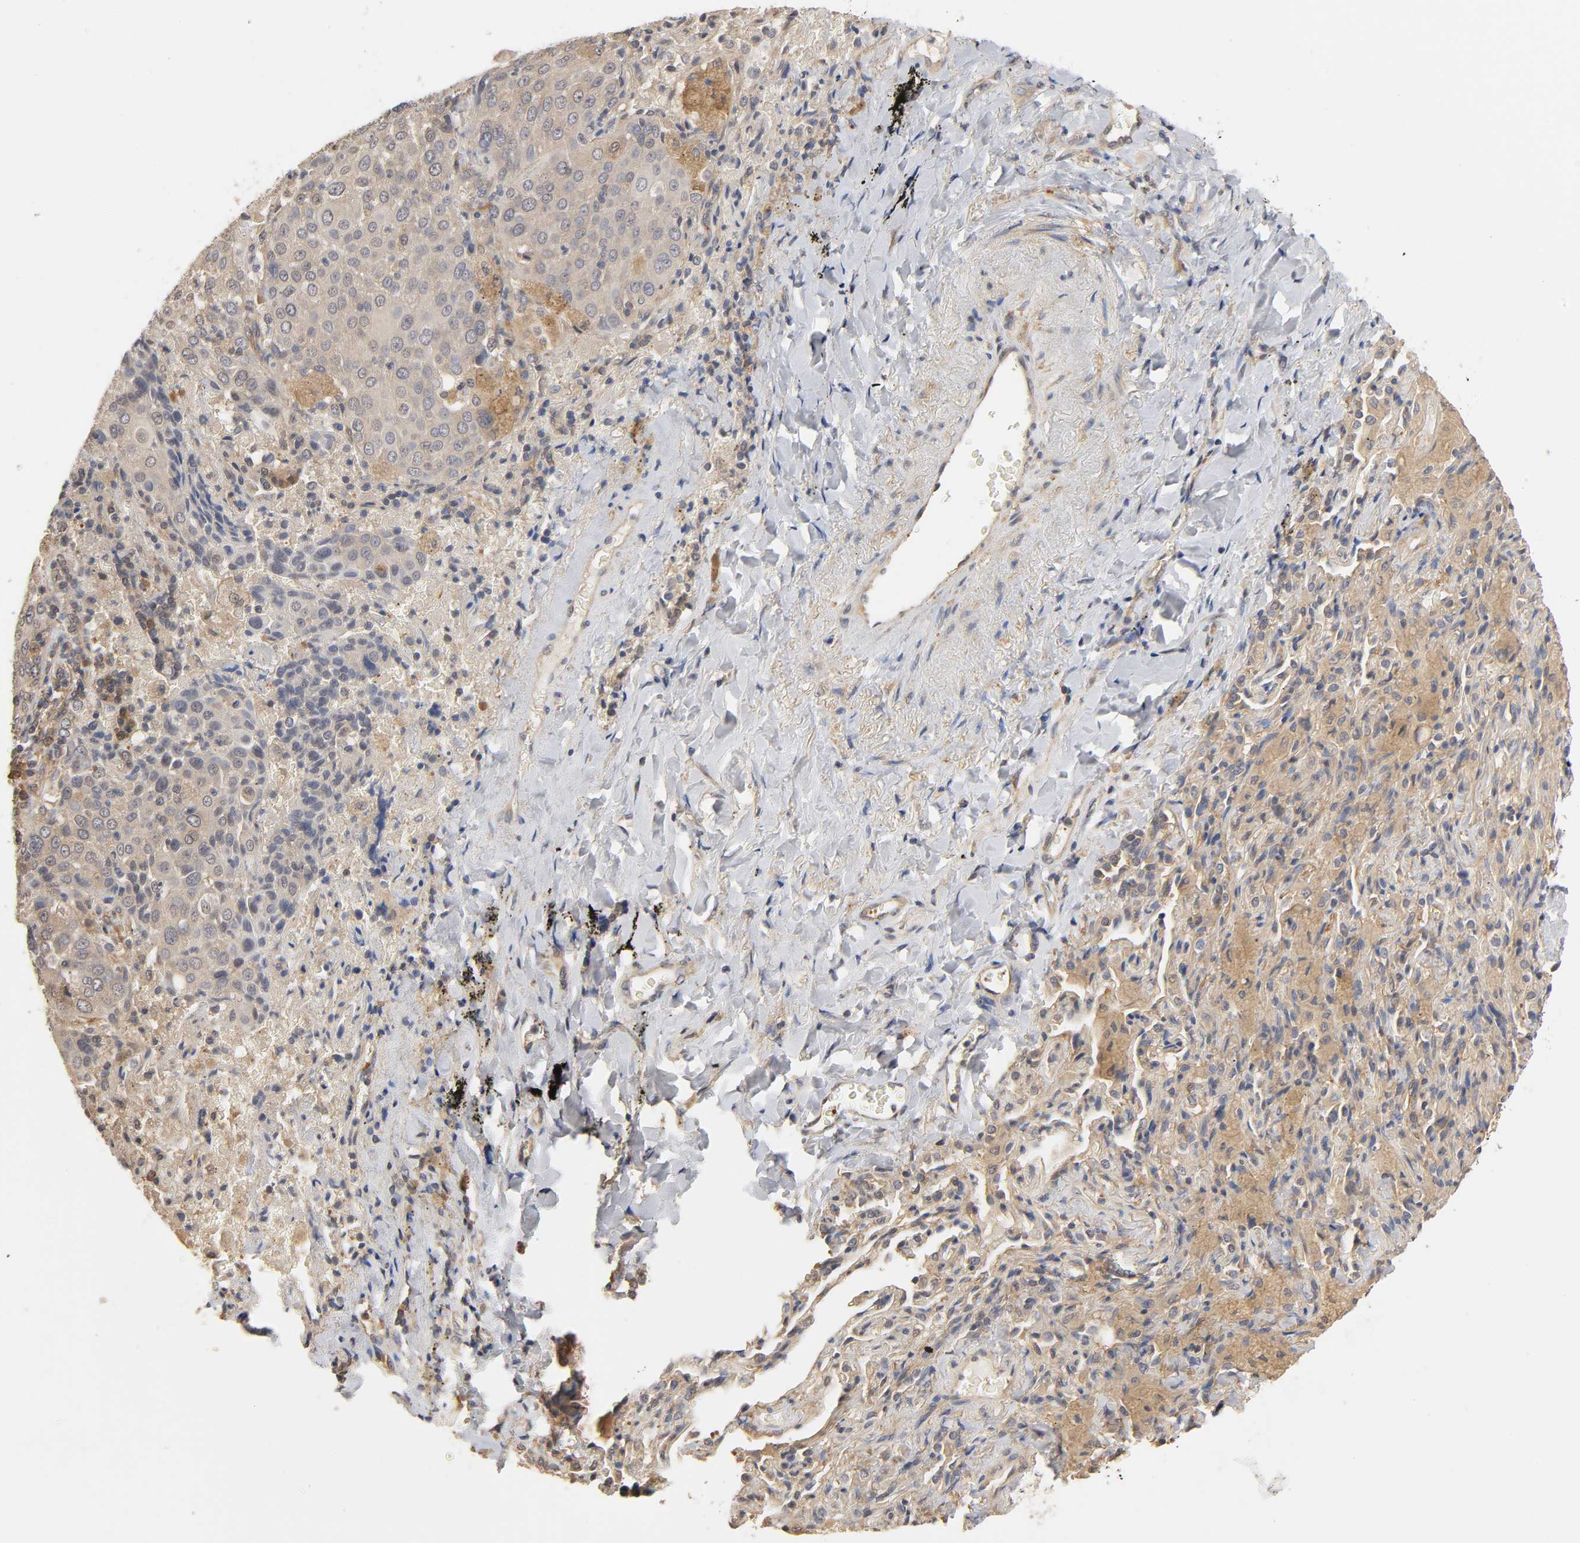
{"staining": {"intensity": "weak", "quantity": ">75%", "location": "cytoplasmic/membranous"}, "tissue": "lung cancer", "cell_type": "Tumor cells", "image_type": "cancer", "snomed": [{"axis": "morphology", "description": "Squamous cell carcinoma, NOS"}, {"axis": "topography", "description": "Lung"}], "caption": "This image displays lung cancer stained with IHC to label a protein in brown. The cytoplasmic/membranous of tumor cells show weak positivity for the protein. Nuclei are counter-stained blue.", "gene": "PDE5A", "patient": {"sex": "male", "age": 54}}